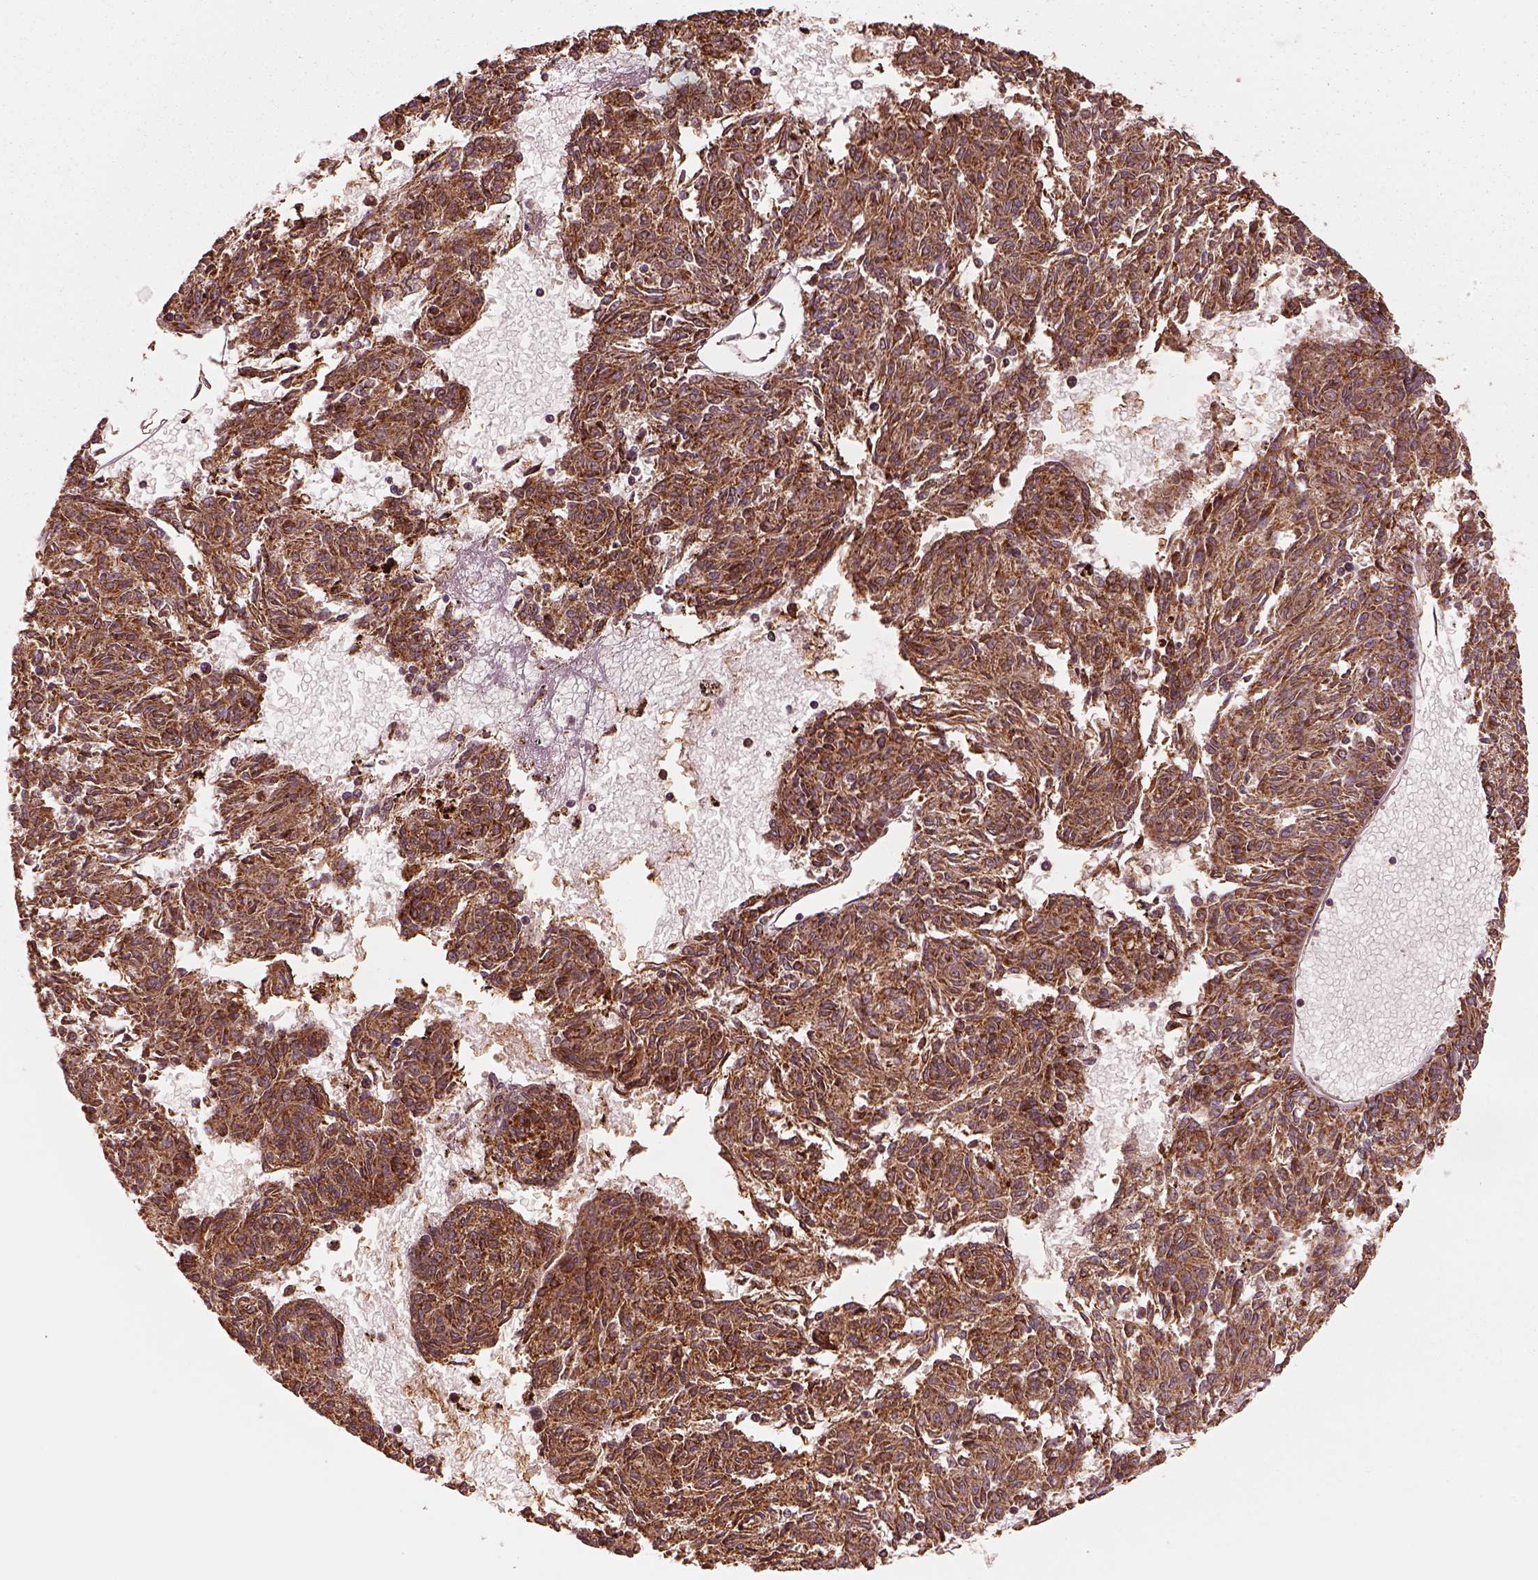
{"staining": {"intensity": "strong", "quantity": ">75%", "location": "cytoplasmic/membranous"}, "tissue": "melanoma", "cell_type": "Tumor cells", "image_type": "cancer", "snomed": [{"axis": "morphology", "description": "Malignant melanoma, NOS"}, {"axis": "topography", "description": "Skin"}], "caption": "Brown immunohistochemical staining in human melanoma demonstrates strong cytoplasmic/membranous staining in approximately >75% of tumor cells.", "gene": "SEL1L3", "patient": {"sex": "female", "age": 72}}